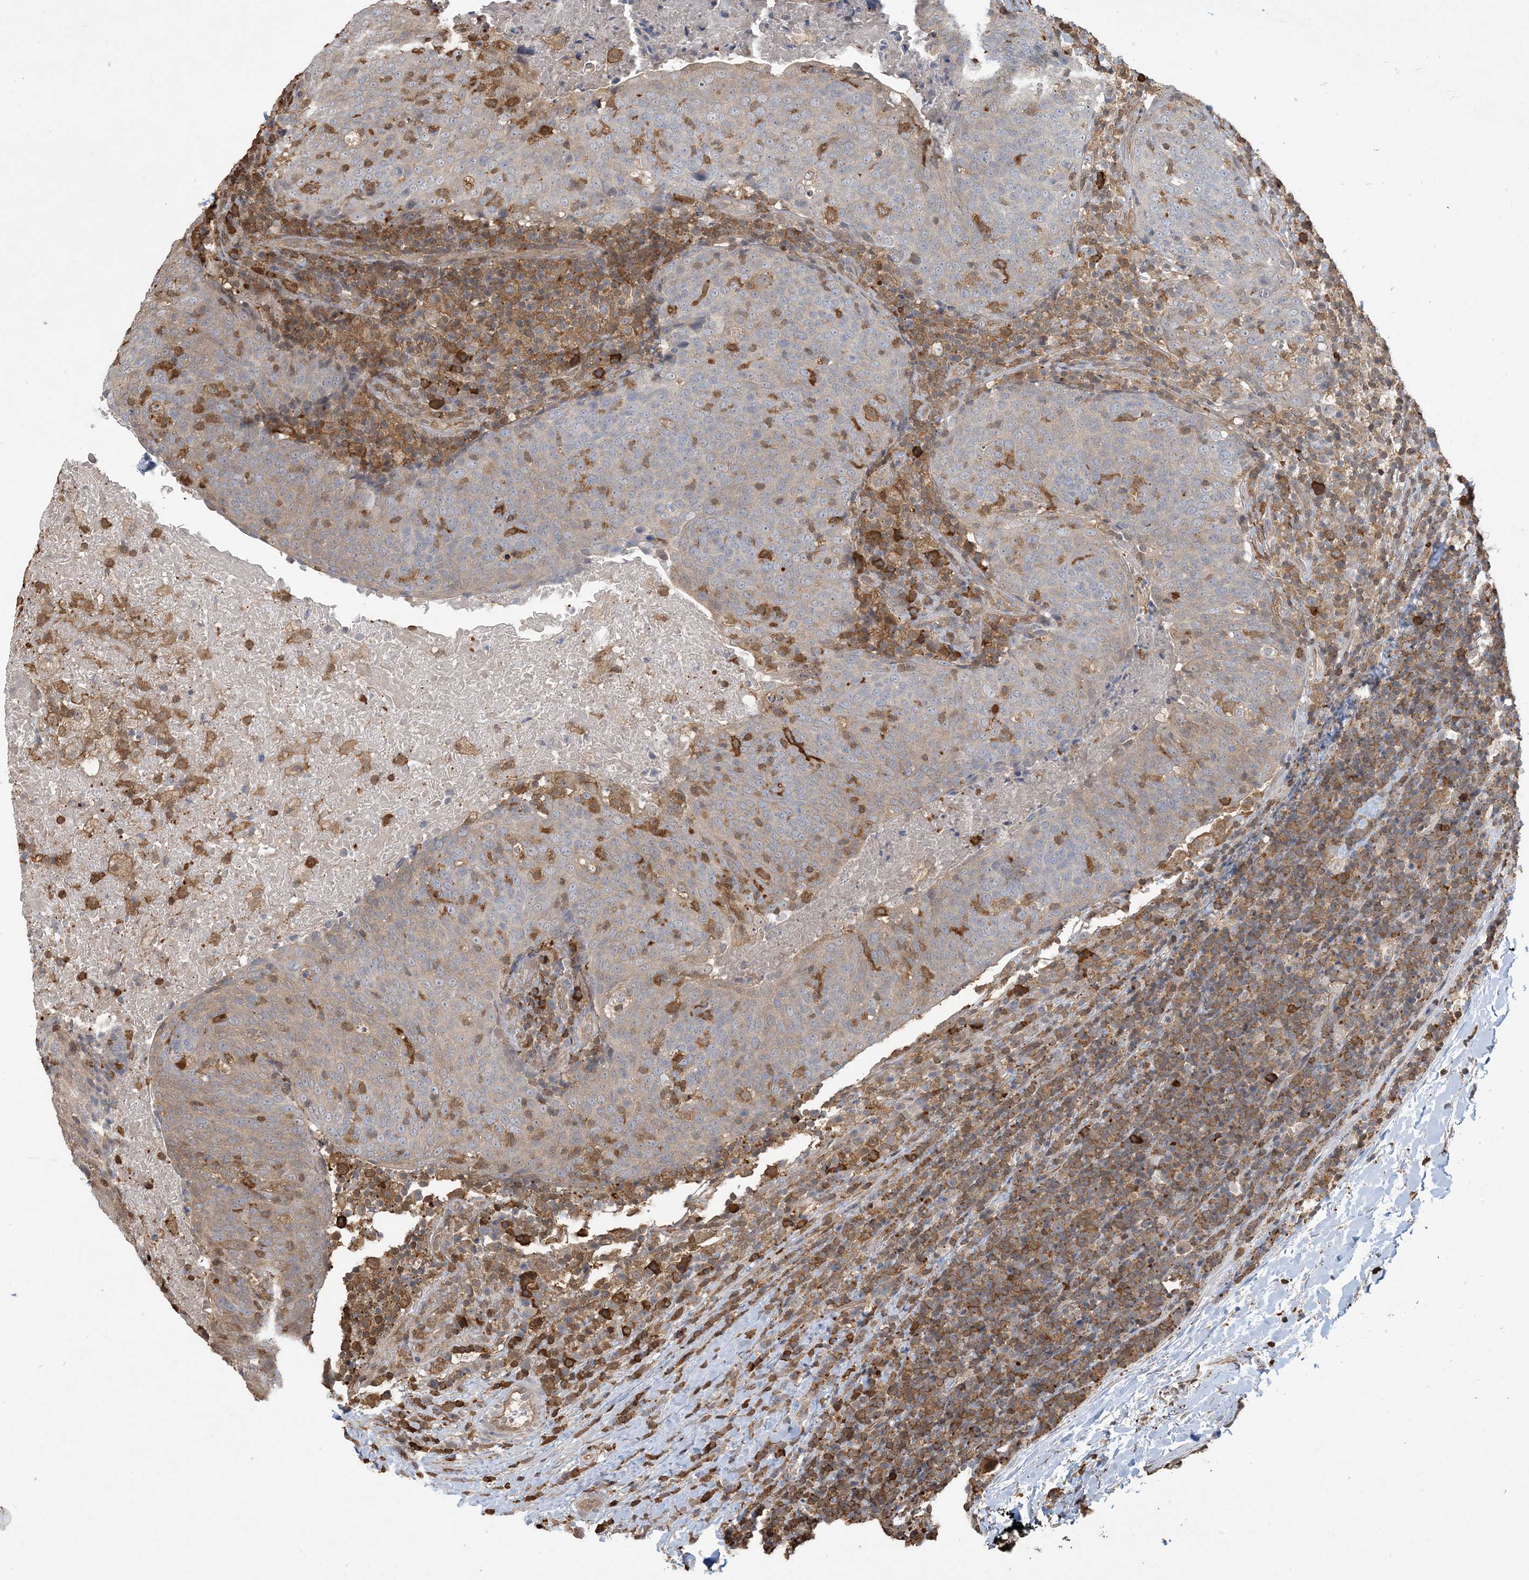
{"staining": {"intensity": "weak", "quantity": "25%-75%", "location": "cytoplasmic/membranous"}, "tissue": "head and neck cancer", "cell_type": "Tumor cells", "image_type": "cancer", "snomed": [{"axis": "morphology", "description": "Squamous cell carcinoma, NOS"}, {"axis": "morphology", "description": "Squamous cell carcinoma, metastatic, NOS"}, {"axis": "topography", "description": "Lymph node"}, {"axis": "topography", "description": "Head-Neck"}], "caption": "DAB immunohistochemical staining of head and neck cancer shows weak cytoplasmic/membranous protein expression in approximately 25%-75% of tumor cells.", "gene": "TMSB4X", "patient": {"sex": "male", "age": 62}}